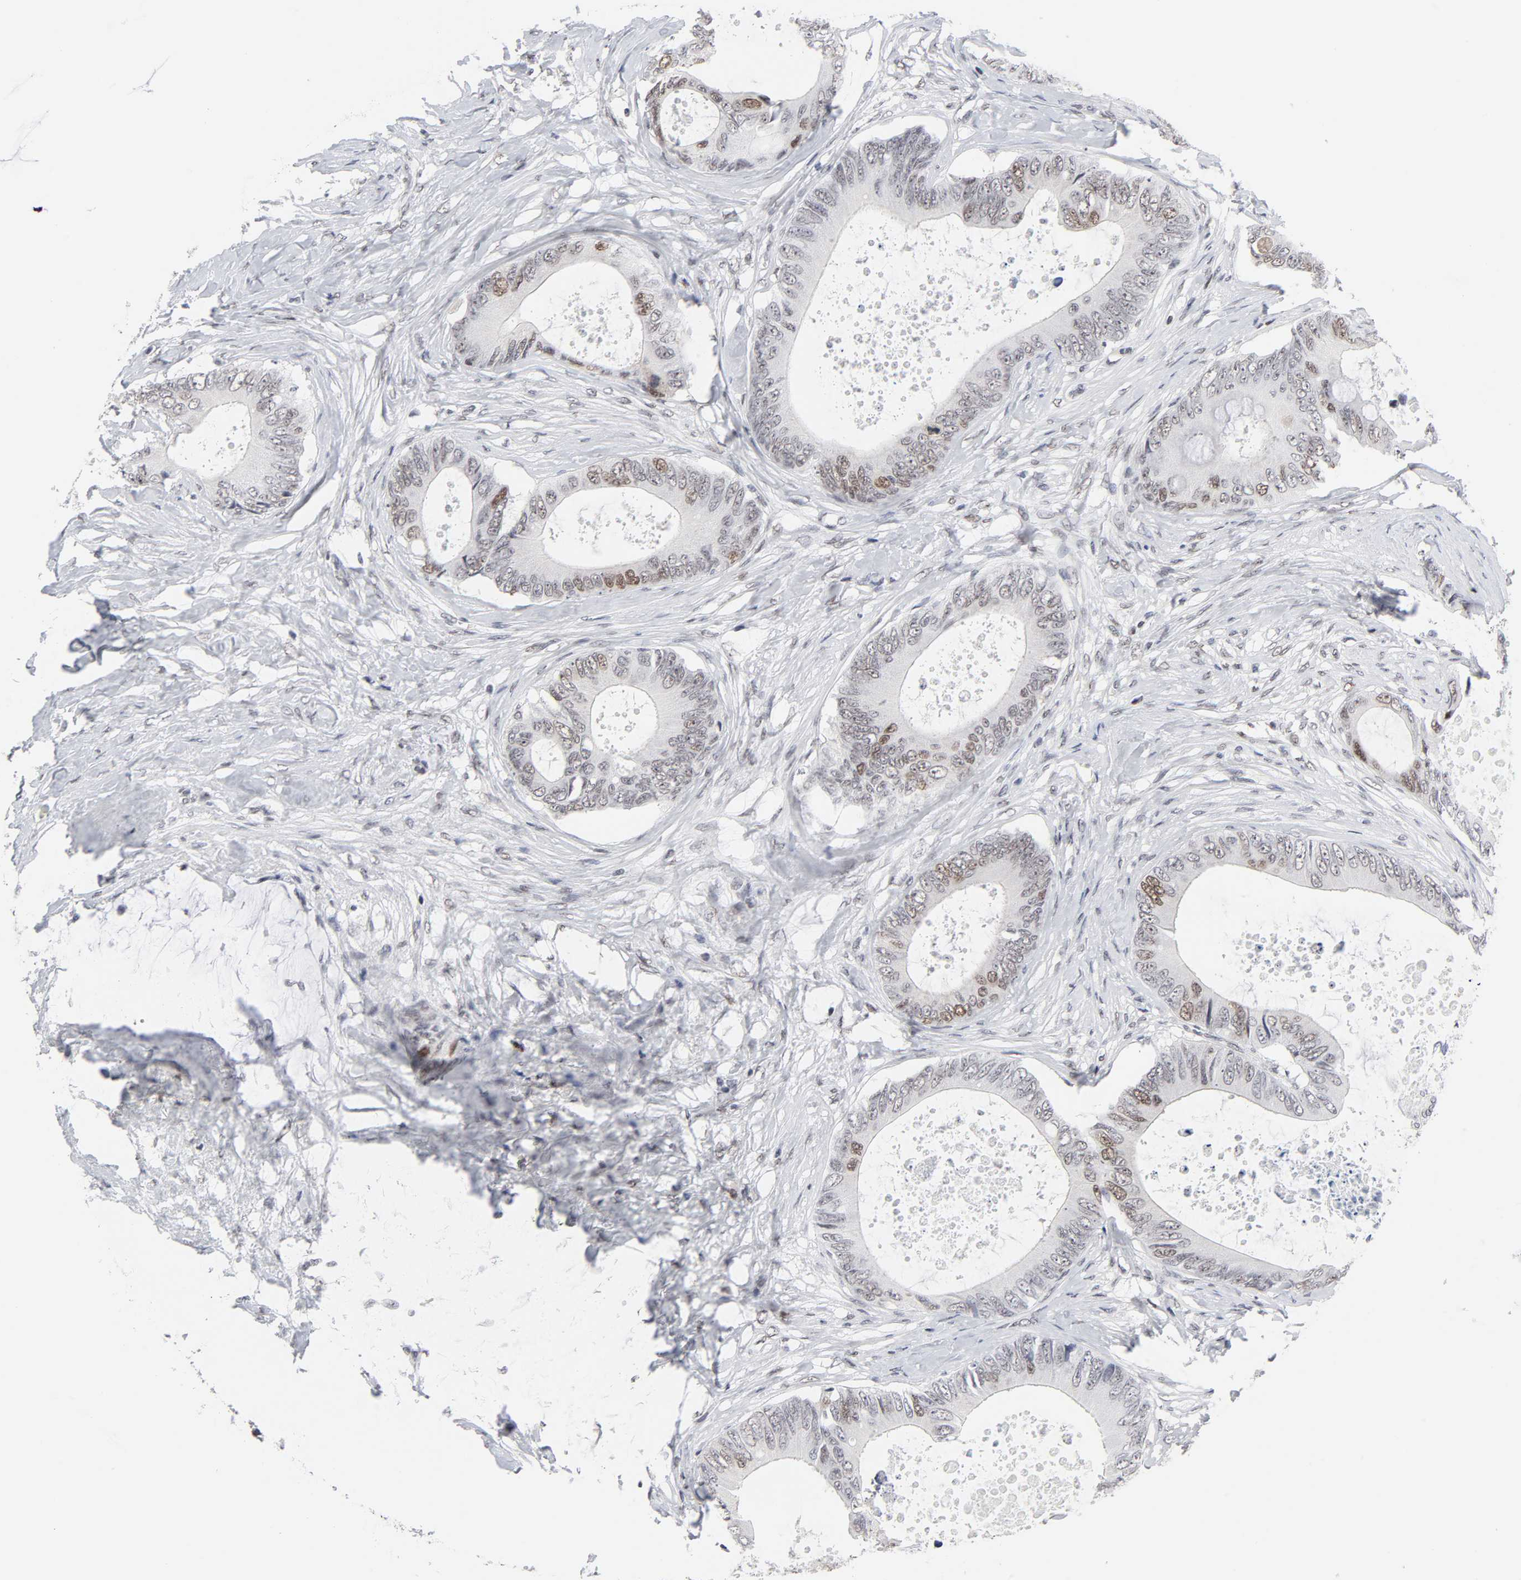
{"staining": {"intensity": "weak", "quantity": "<25%", "location": "nuclear"}, "tissue": "colorectal cancer", "cell_type": "Tumor cells", "image_type": "cancer", "snomed": [{"axis": "morphology", "description": "Normal tissue, NOS"}, {"axis": "morphology", "description": "Adenocarcinoma, NOS"}, {"axis": "topography", "description": "Rectum"}, {"axis": "topography", "description": "Peripheral nerve tissue"}], "caption": "Protein analysis of colorectal cancer (adenocarcinoma) demonstrates no significant expression in tumor cells.", "gene": "RFC4", "patient": {"sex": "female", "age": 77}}